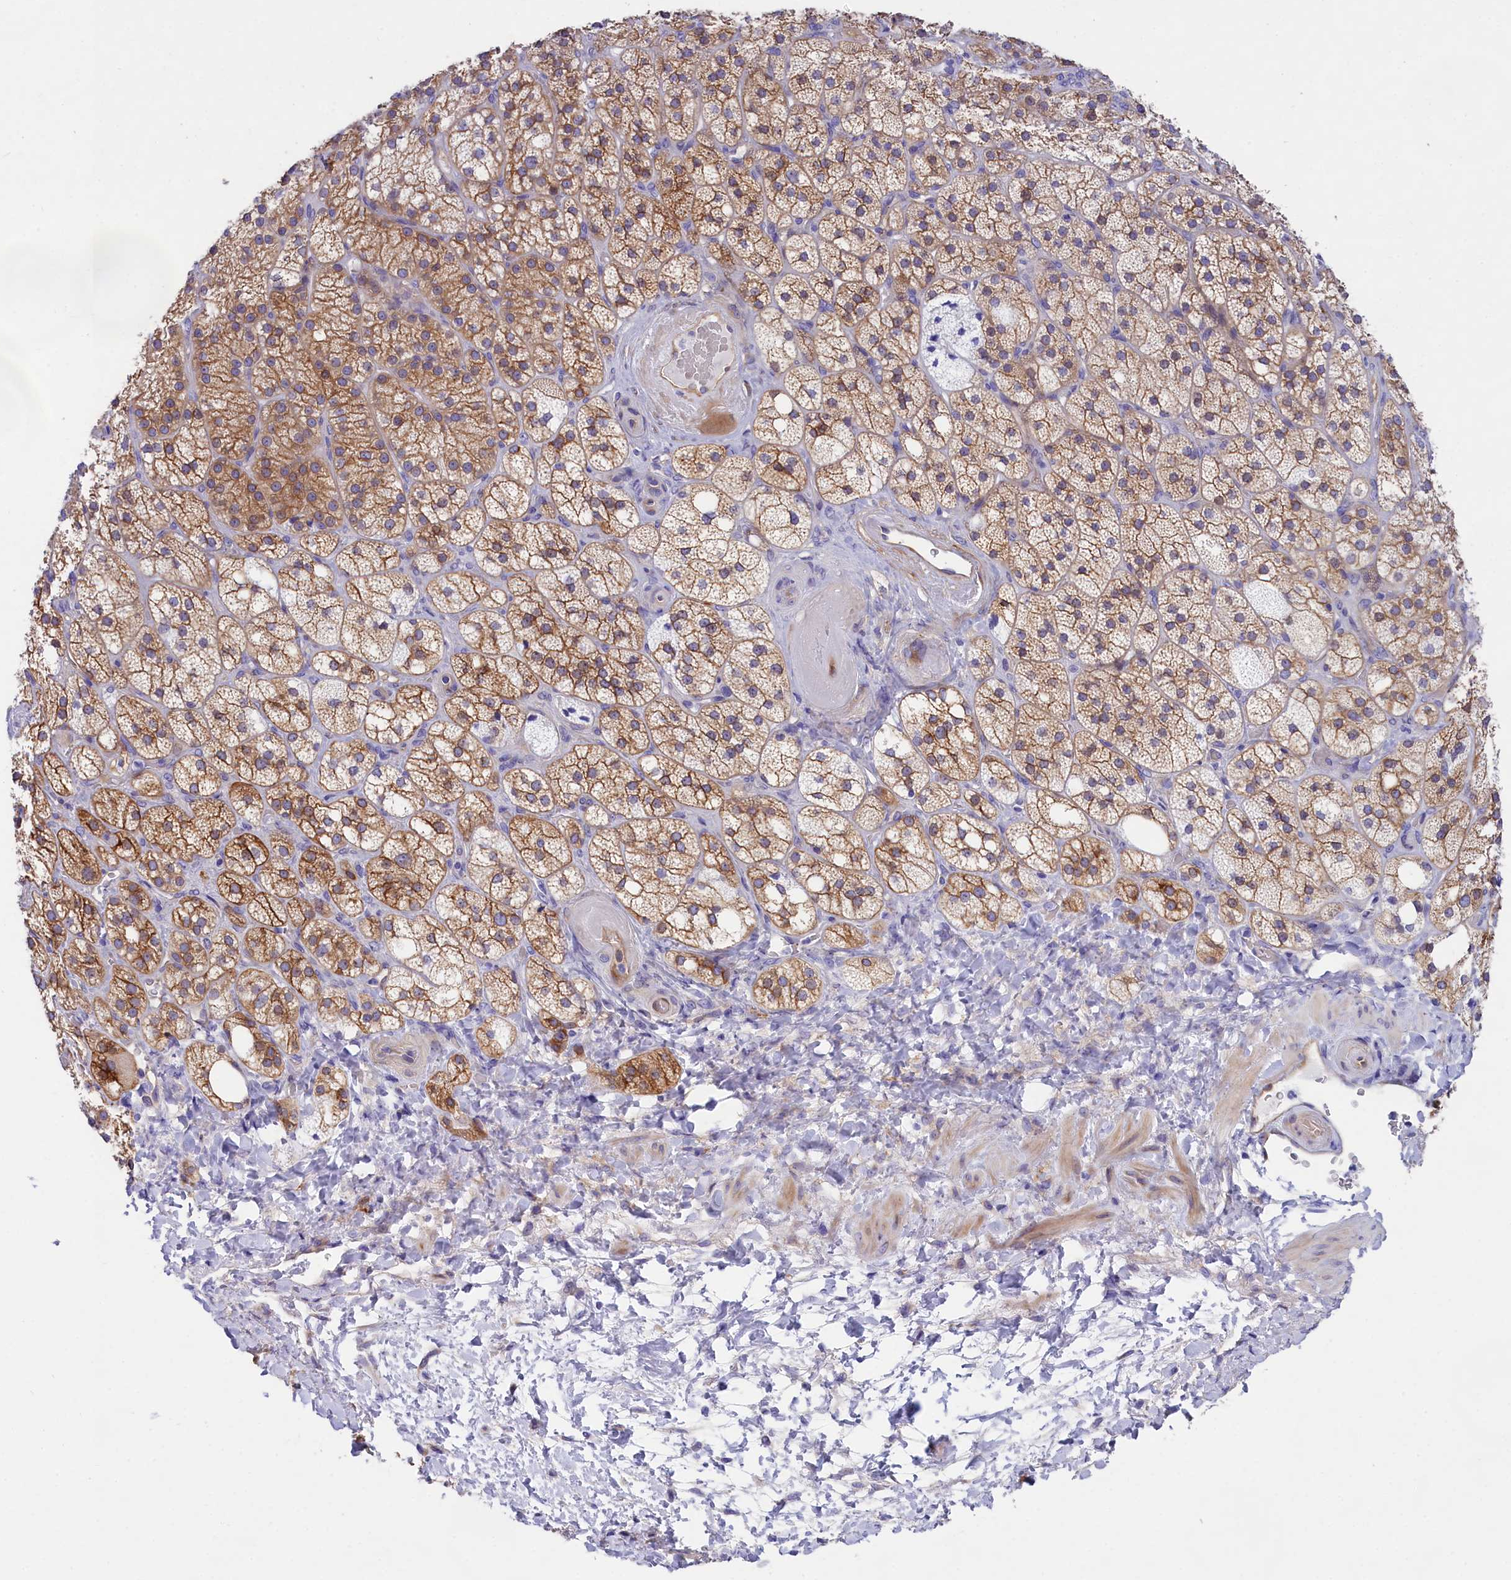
{"staining": {"intensity": "moderate", "quantity": "25%-75%", "location": "cytoplasmic/membranous"}, "tissue": "adrenal gland", "cell_type": "Glandular cells", "image_type": "normal", "snomed": [{"axis": "morphology", "description": "Normal tissue, NOS"}, {"axis": "topography", "description": "Adrenal gland"}], "caption": "IHC (DAB) staining of normal adrenal gland demonstrates moderate cytoplasmic/membranous protein expression in about 25%-75% of glandular cells. (Brightfield microscopy of DAB IHC at high magnification).", "gene": "PPP1R13L", "patient": {"sex": "male", "age": 61}}